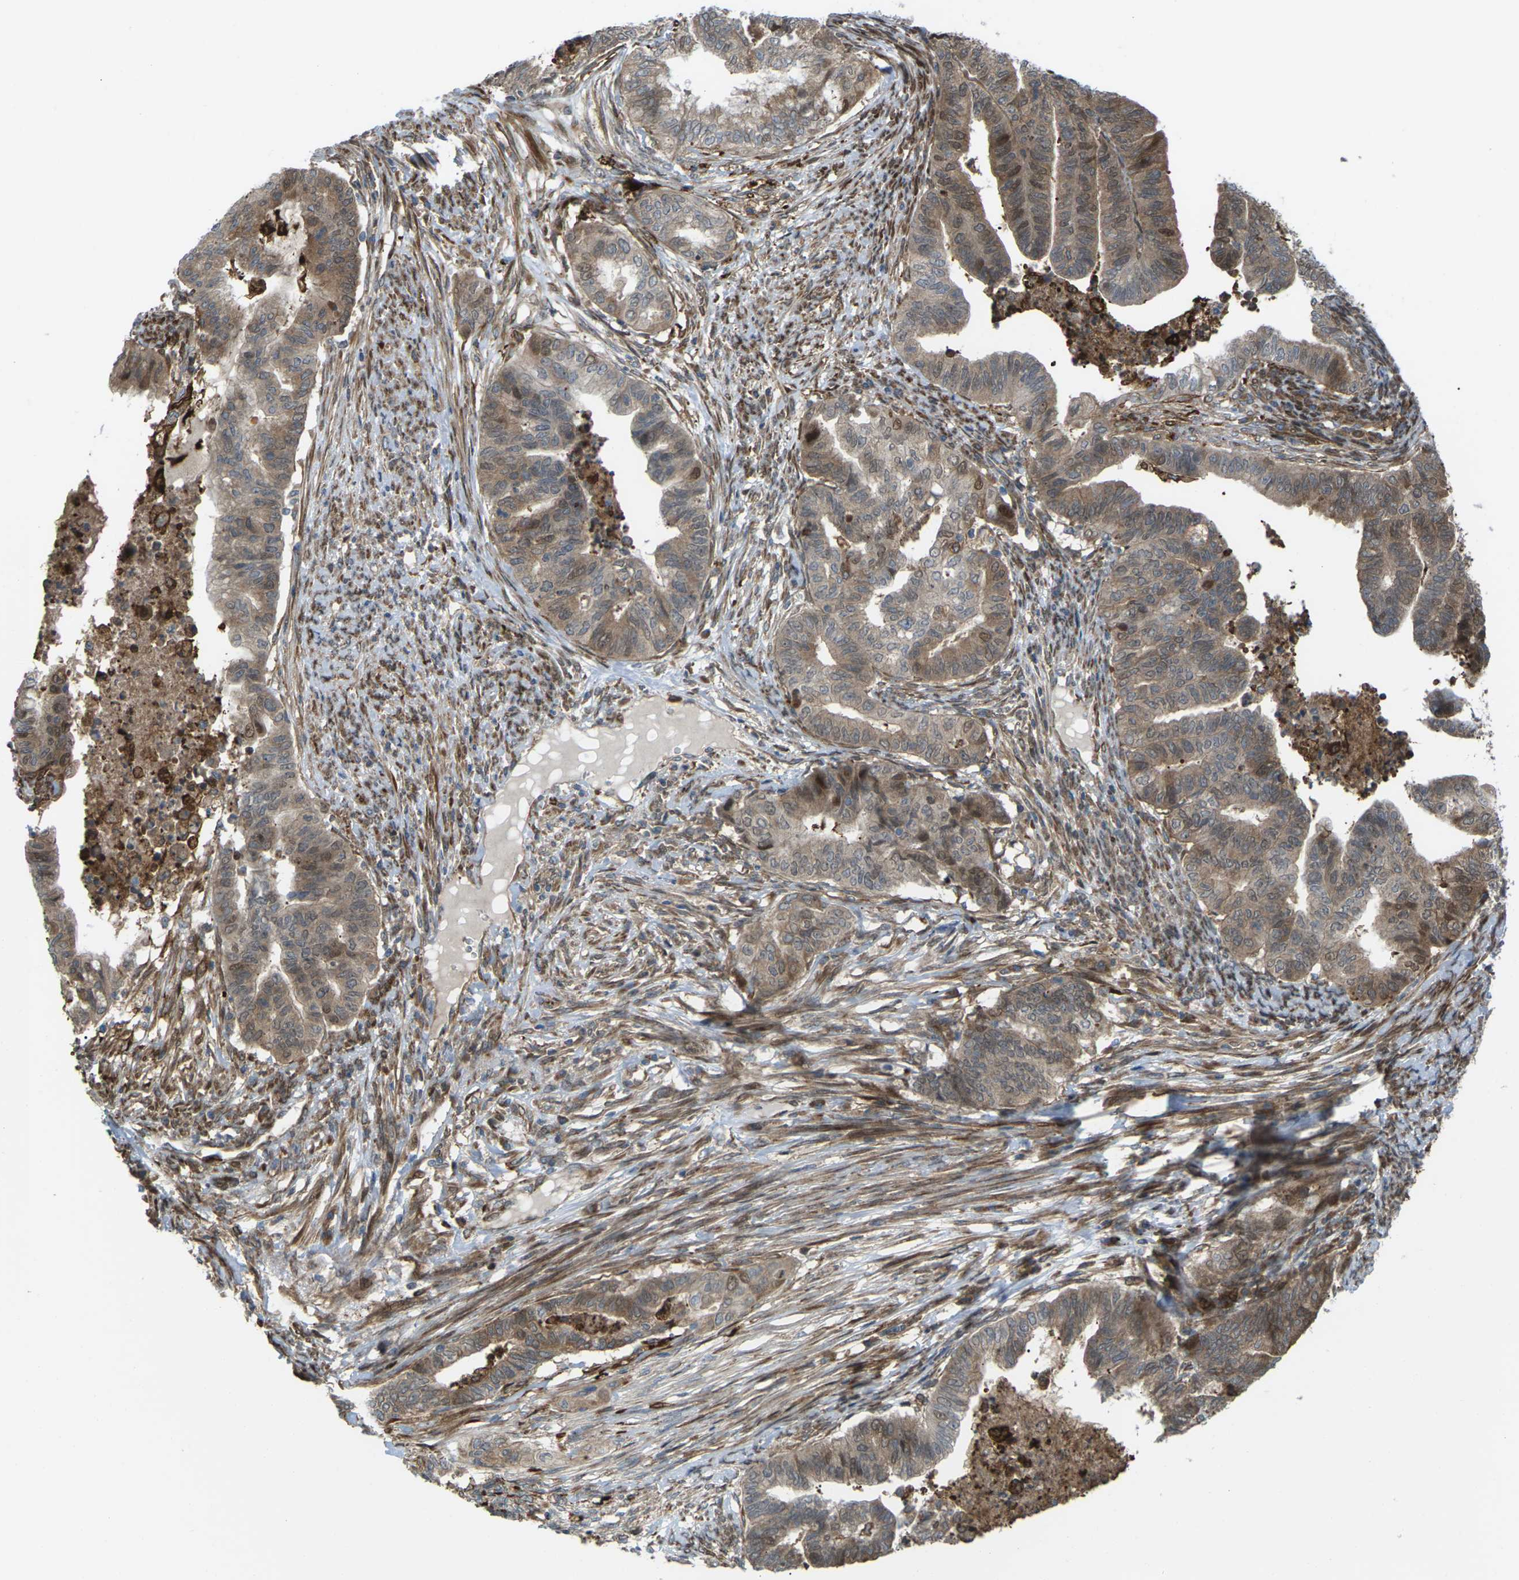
{"staining": {"intensity": "moderate", "quantity": ">75%", "location": "cytoplasmic/membranous,nuclear"}, "tissue": "endometrial cancer", "cell_type": "Tumor cells", "image_type": "cancer", "snomed": [{"axis": "morphology", "description": "Adenocarcinoma, NOS"}, {"axis": "topography", "description": "Endometrium"}], "caption": "Endometrial adenocarcinoma tissue reveals moderate cytoplasmic/membranous and nuclear positivity in approximately >75% of tumor cells", "gene": "ROBO1", "patient": {"sex": "female", "age": 79}}